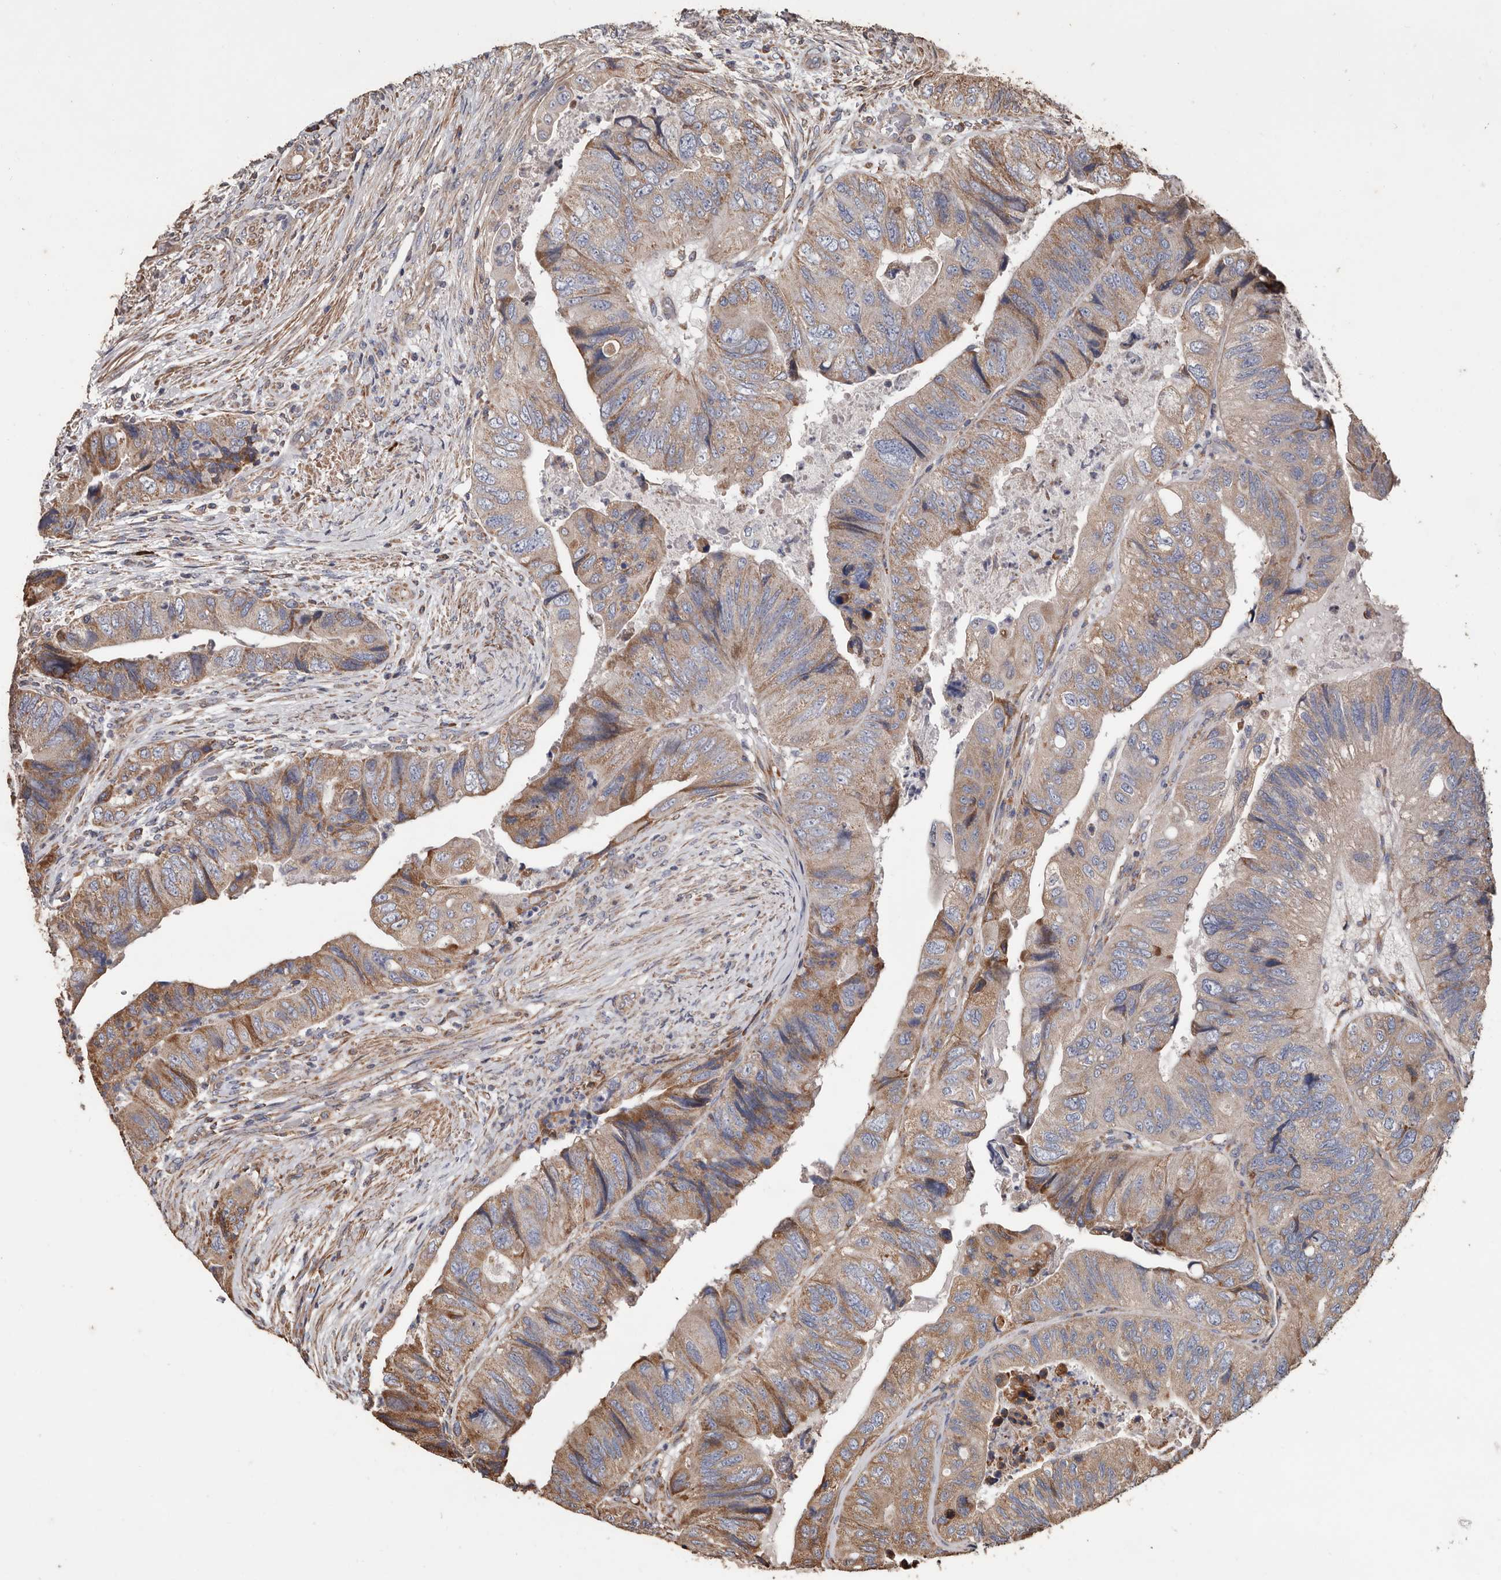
{"staining": {"intensity": "moderate", "quantity": "25%-75%", "location": "cytoplasmic/membranous"}, "tissue": "colorectal cancer", "cell_type": "Tumor cells", "image_type": "cancer", "snomed": [{"axis": "morphology", "description": "Adenocarcinoma, NOS"}, {"axis": "topography", "description": "Rectum"}], "caption": "There is medium levels of moderate cytoplasmic/membranous staining in tumor cells of colorectal adenocarcinoma, as demonstrated by immunohistochemical staining (brown color).", "gene": "OSGIN2", "patient": {"sex": "male", "age": 63}}